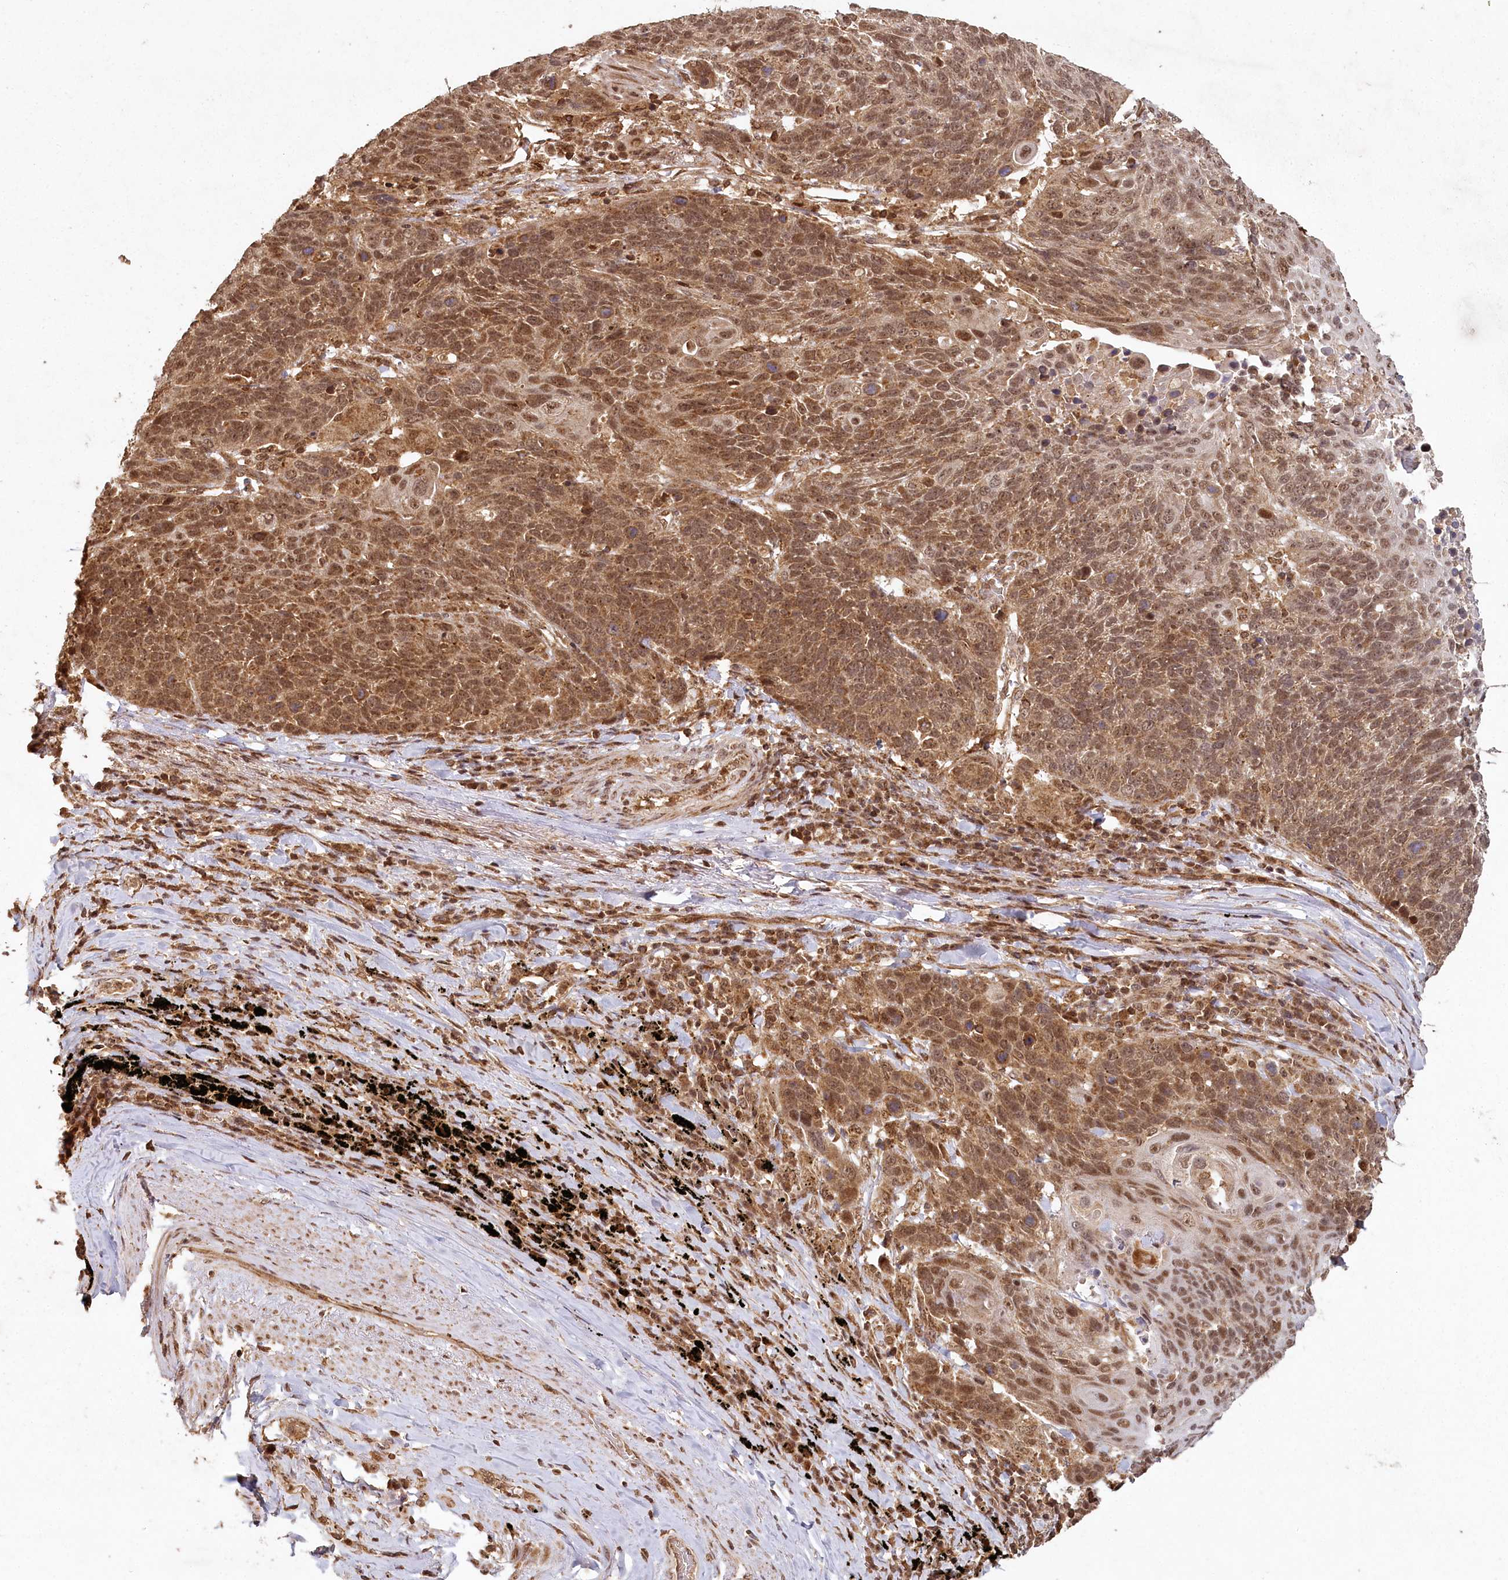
{"staining": {"intensity": "moderate", "quantity": ">75%", "location": "cytoplasmic/membranous,nuclear"}, "tissue": "lung cancer", "cell_type": "Tumor cells", "image_type": "cancer", "snomed": [{"axis": "morphology", "description": "Squamous cell carcinoma, NOS"}, {"axis": "topography", "description": "Lung"}], "caption": "Protein staining of lung squamous cell carcinoma tissue exhibits moderate cytoplasmic/membranous and nuclear positivity in approximately >75% of tumor cells. The staining was performed using DAB (3,3'-diaminobenzidine), with brown indicating positive protein expression. Nuclei are stained blue with hematoxylin.", "gene": "MICU1", "patient": {"sex": "male", "age": 66}}